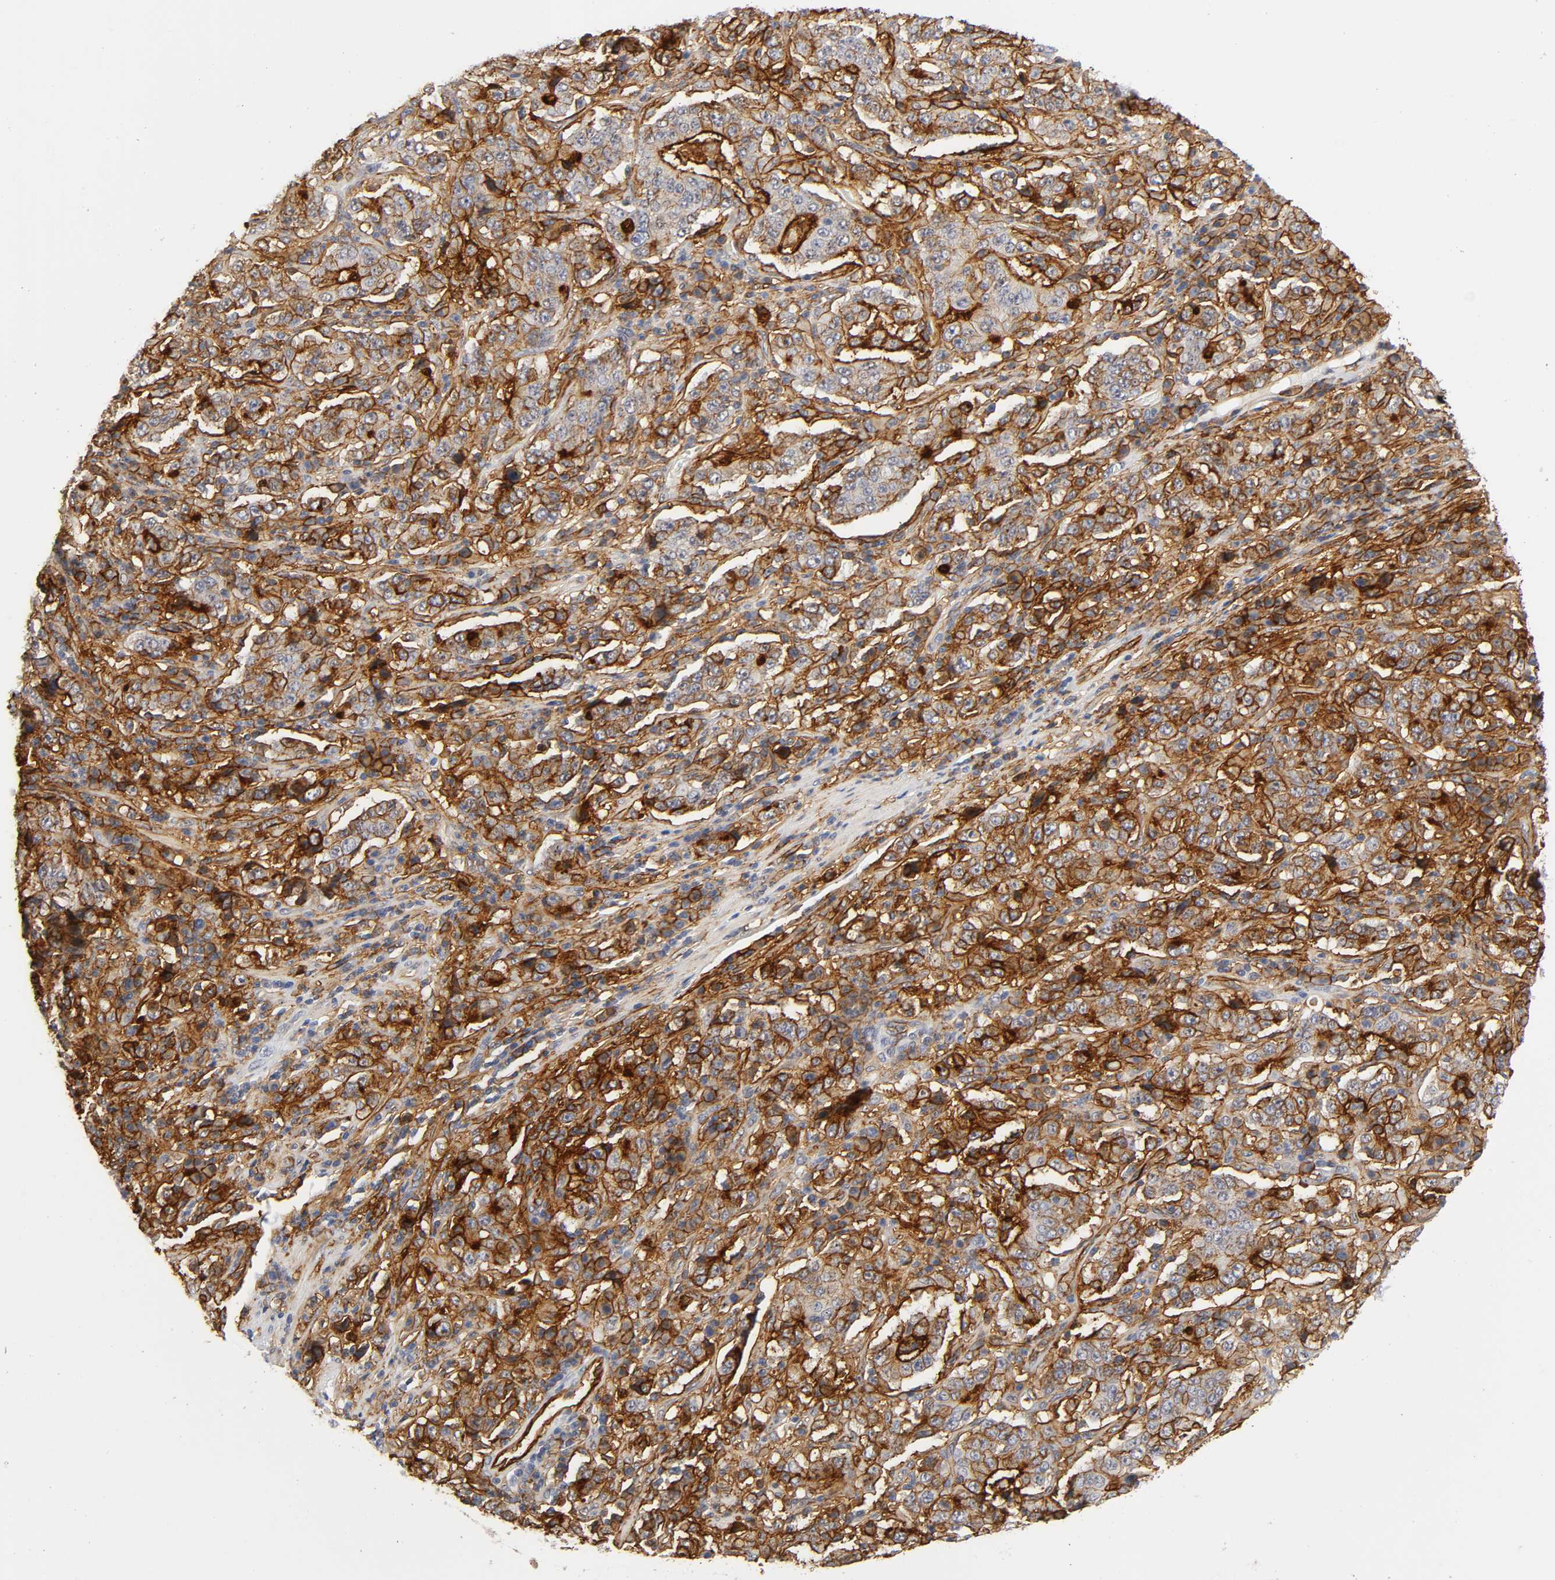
{"staining": {"intensity": "strong", "quantity": ">75%", "location": "cytoplasmic/membranous"}, "tissue": "stomach cancer", "cell_type": "Tumor cells", "image_type": "cancer", "snomed": [{"axis": "morphology", "description": "Normal tissue, NOS"}, {"axis": "morphology", "description": "Adenocarcinoma, NOS"}, {"axis": "topography", "description": "Stomach, upper"}, {"axis": "topography", "description": "Stomach"}], "caption": "Human stomach cancer (adenocarcinoma) stained with a brown dye shows strong cytoplasmic/membranous positive staining in about >75% of tumor cells.", "gene": "ICAM1", "patient": {"sex": "male", "age": 59}}